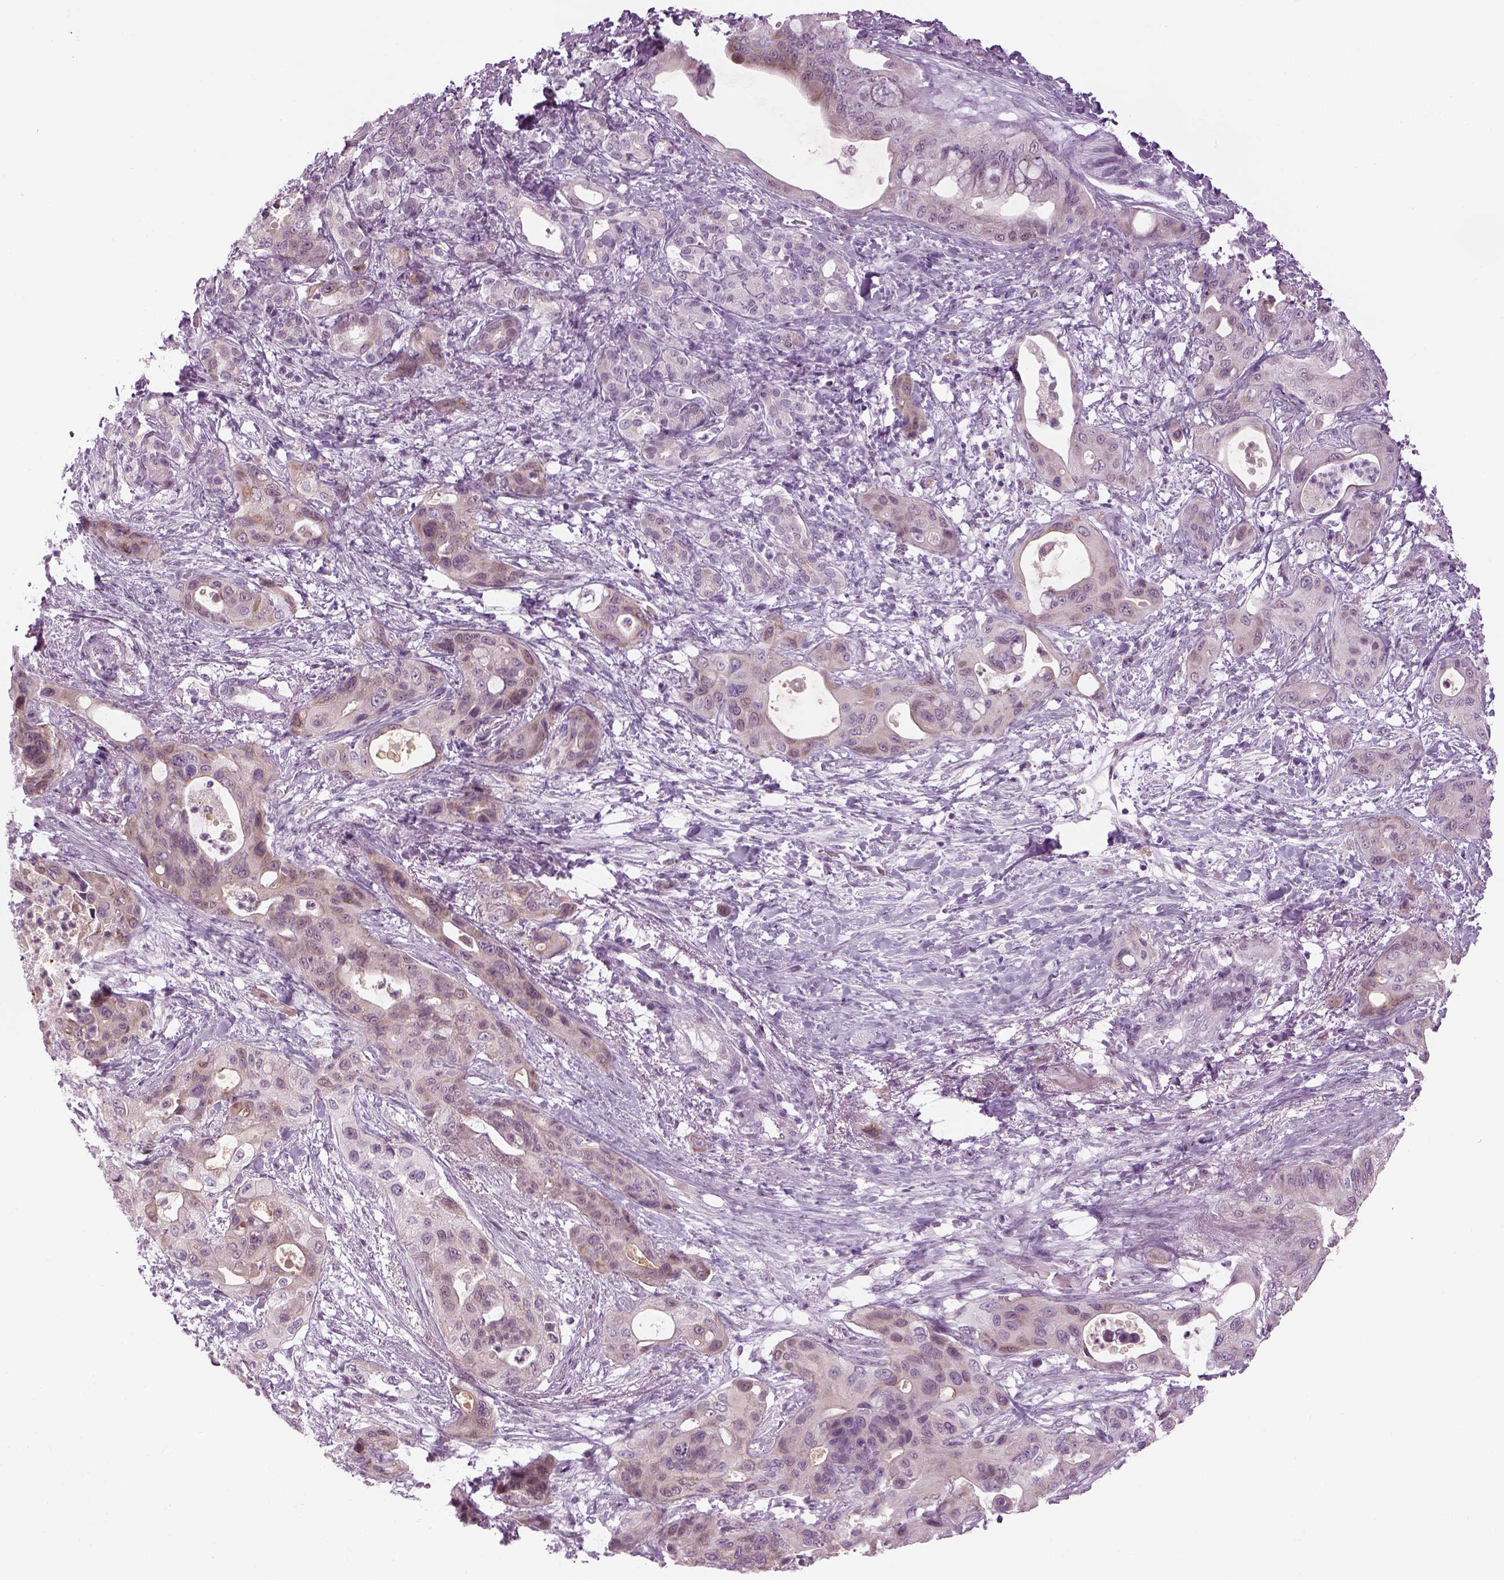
{"staining": {"intensity": "weak", "quantity": ">75%", "location": "cytoplasmic/membranous"}, "tissue": "pancreatic cancer", "cell_type": "Tumor cells", "image_type": "cancer", "snomed": [{"axis": "morphology", "description": "Adenocarcinoma, NOS"}, {"axis": "topography", "description": "Pancreas"}], "caption": "Pancreatic adenocarcinoma stained with a protein marker shows weak staining in tumor cells.", "gene": "LRRIQ3", "patient": {"sex": "male", "age": 71}}